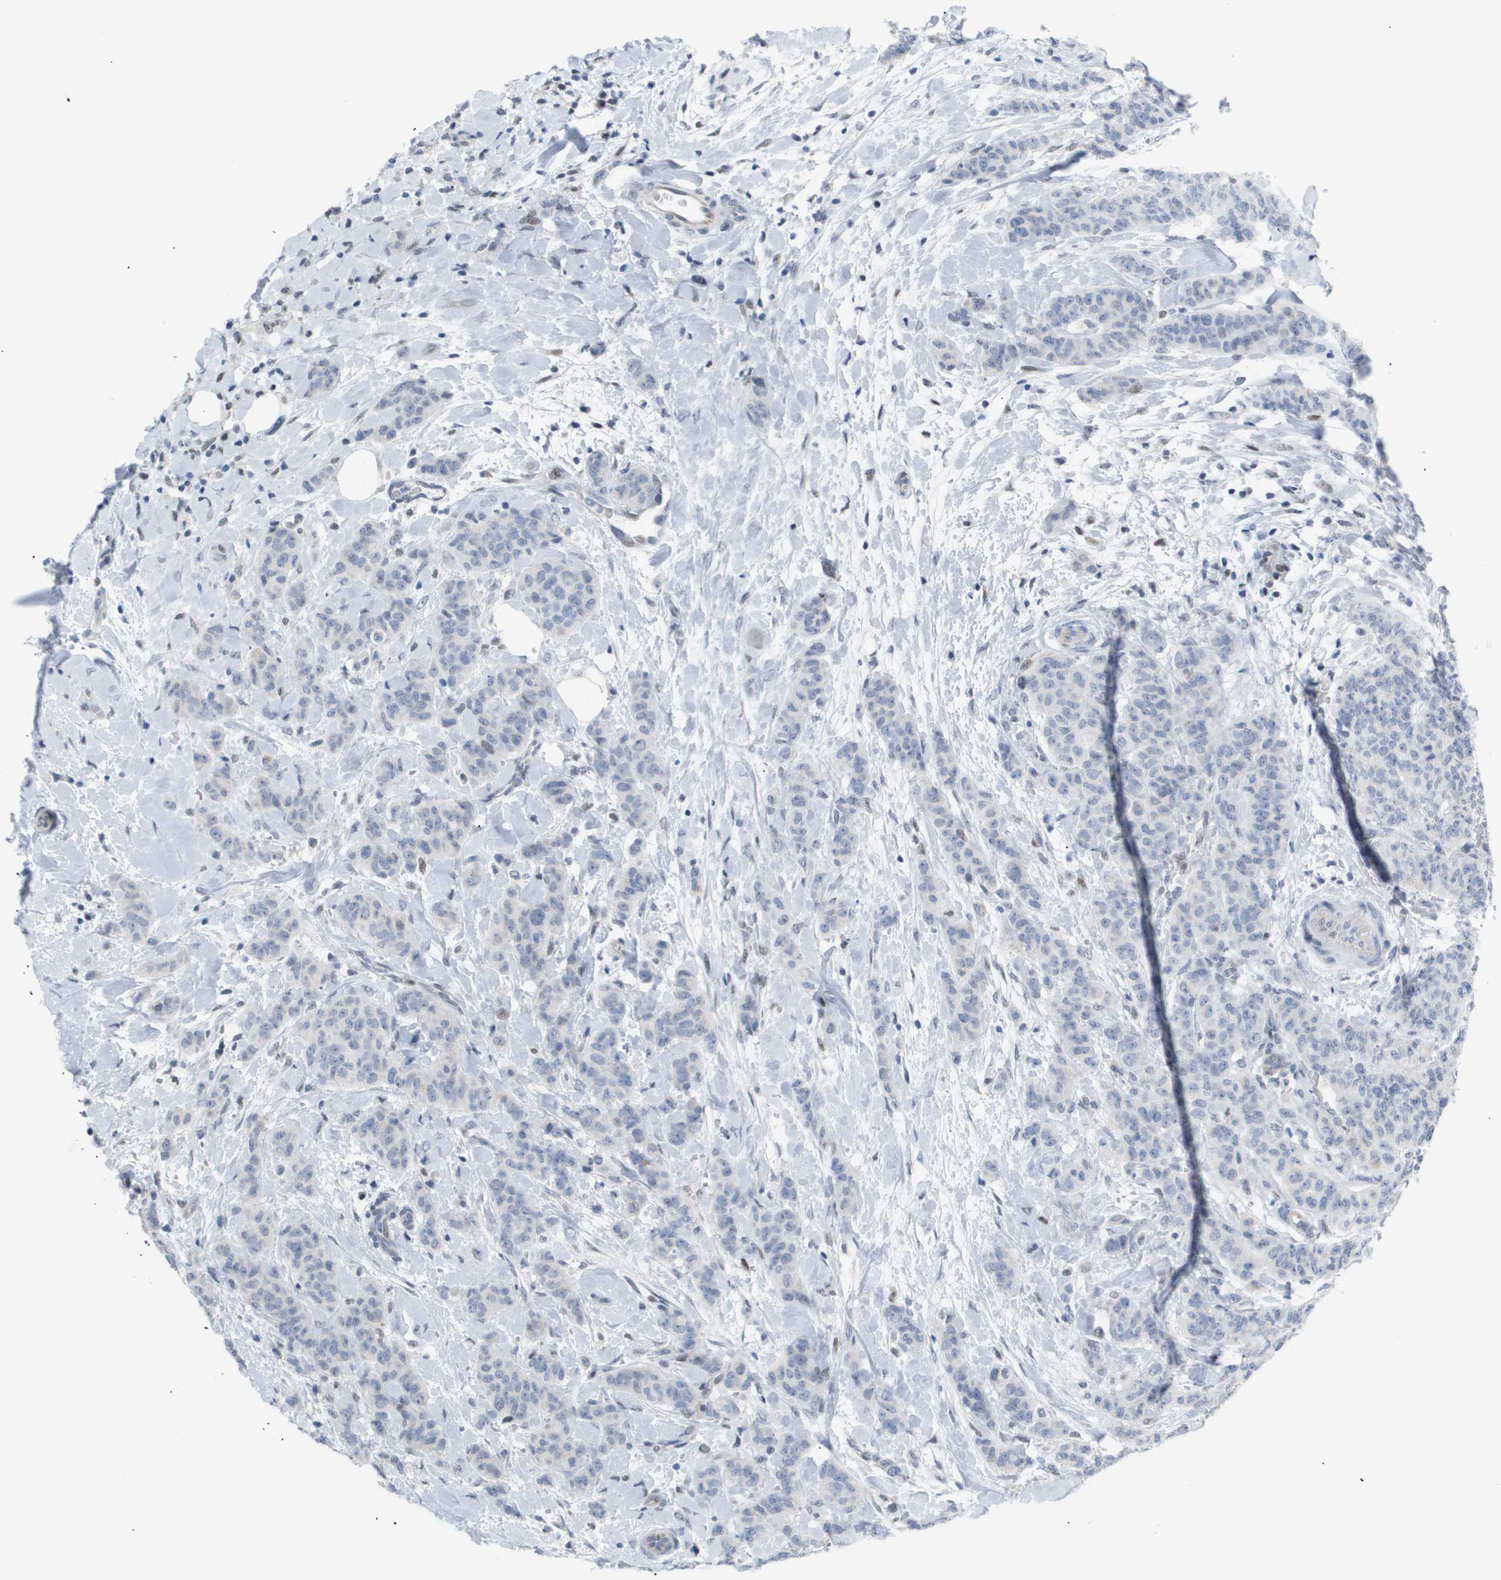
{"staining": {"intensity": "negative", "quantity": "none", "location": "none"}, "tissue": "breast cancer", "cell_type": "Tumor cells", "image_type": "cancer", "snomed": [{"axis": "morphology", "description": "Normal tissue, NOS"}, {"axis": "morphology", "description": "Duct carcinoma"}, {"axis": "topography", "description": "Breast"}], "caption": "Immunohistochemistry of human breast invasive ductal carcinoma displays no staining in tumor cells.", "gene": "PPARD", "patient": {"sex": "female", "age": 40}}